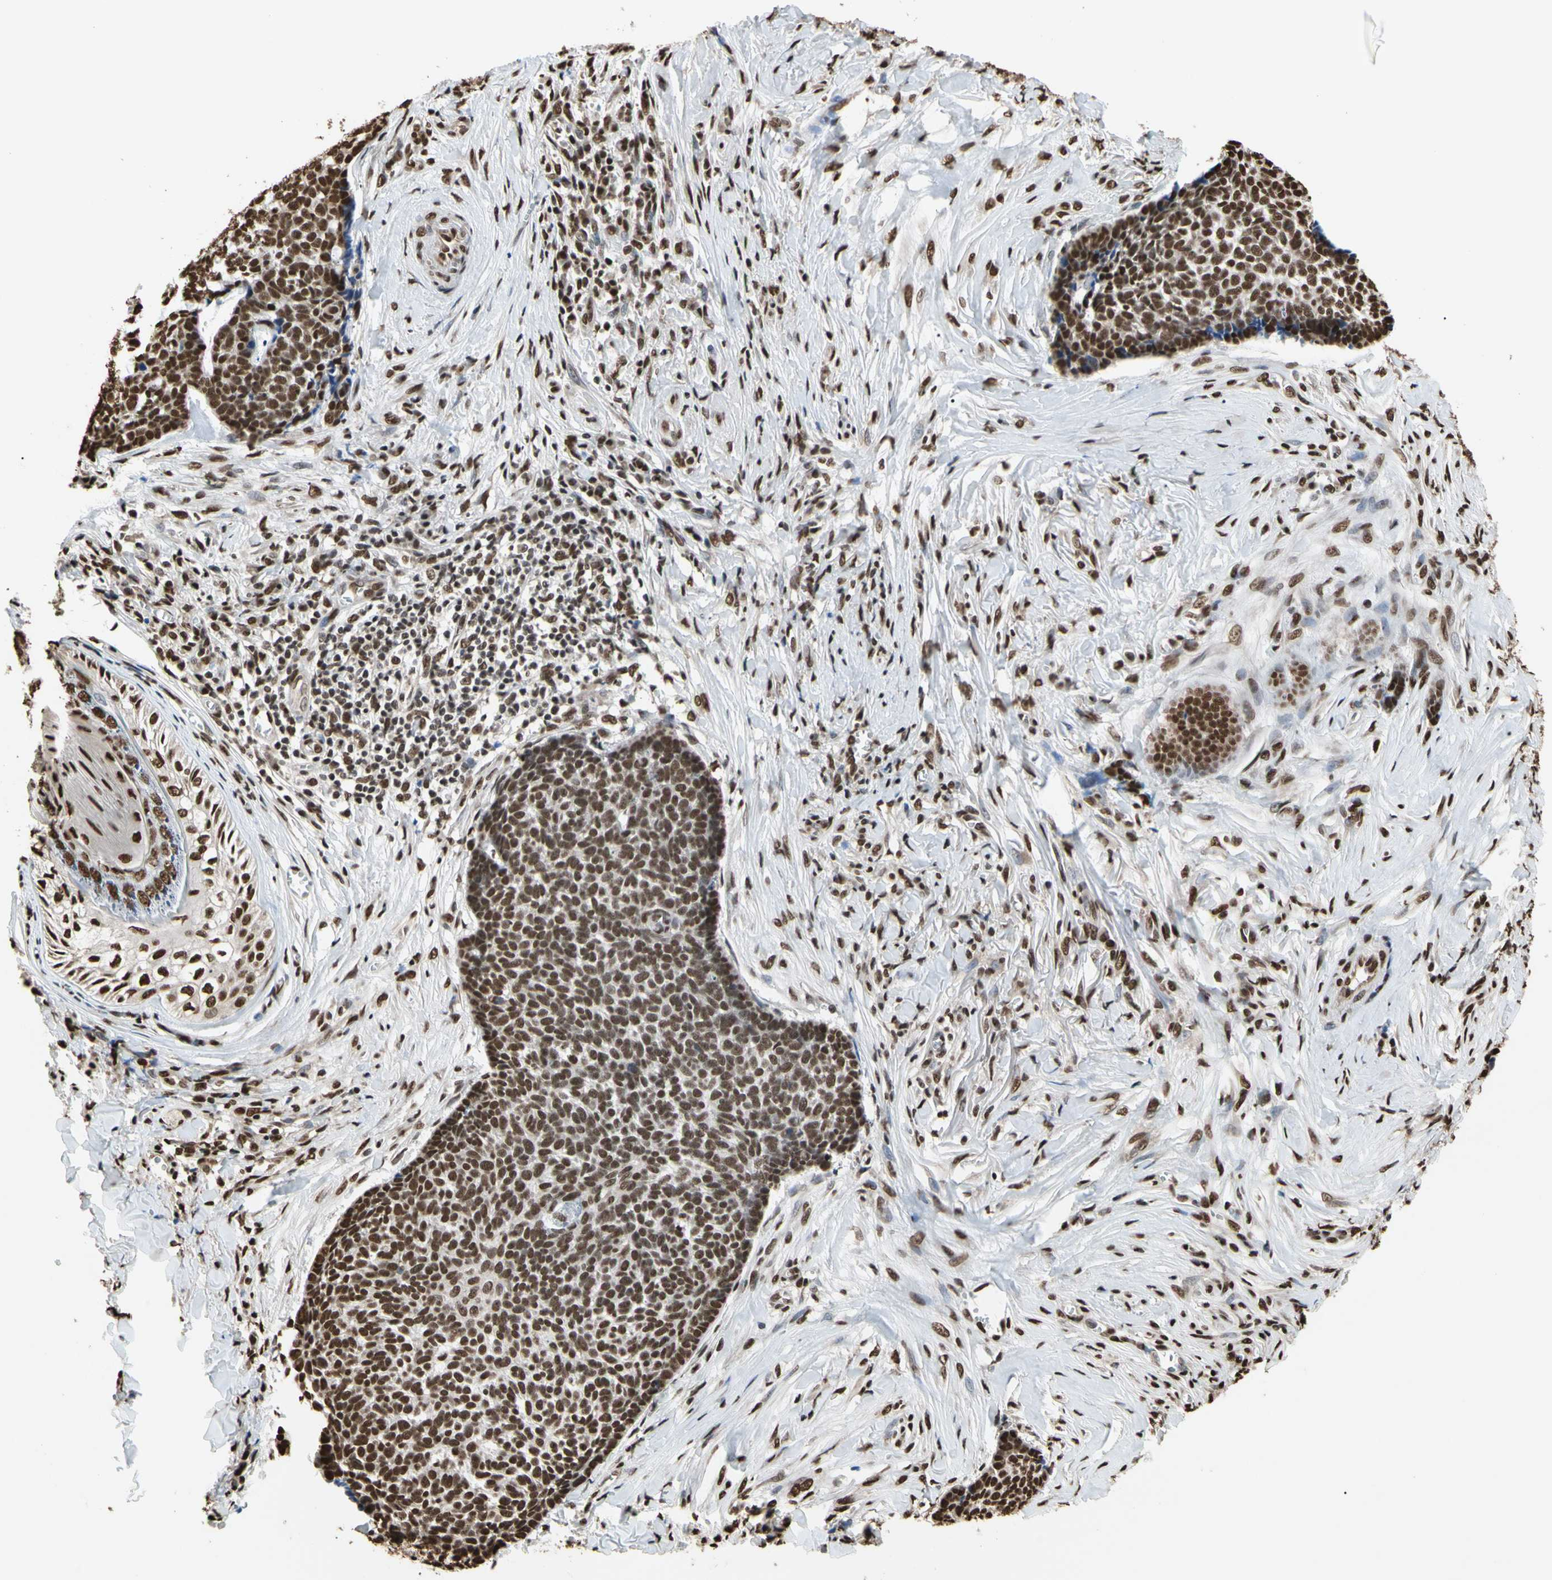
{"staining": {"intensity": "strong", "quantity": ">75%", "location": "nuclear"}, "tissue": "skin cancer", "cell_type": "Tumor cells", "image_type": "cancer", "snomed": [{"axis": "morphology", "description": "Basal cell carcinoma"}, {"axis": "topography", "description": "Skin"}], "caption": "Brown immunohistochemical staining in skin cancer (basal cell carcinoma) reveals strong nuclear staining in about >75% of tumor cells.", "gene": "HNRNPK", "patient": {"sex": "male", "age": 84}}